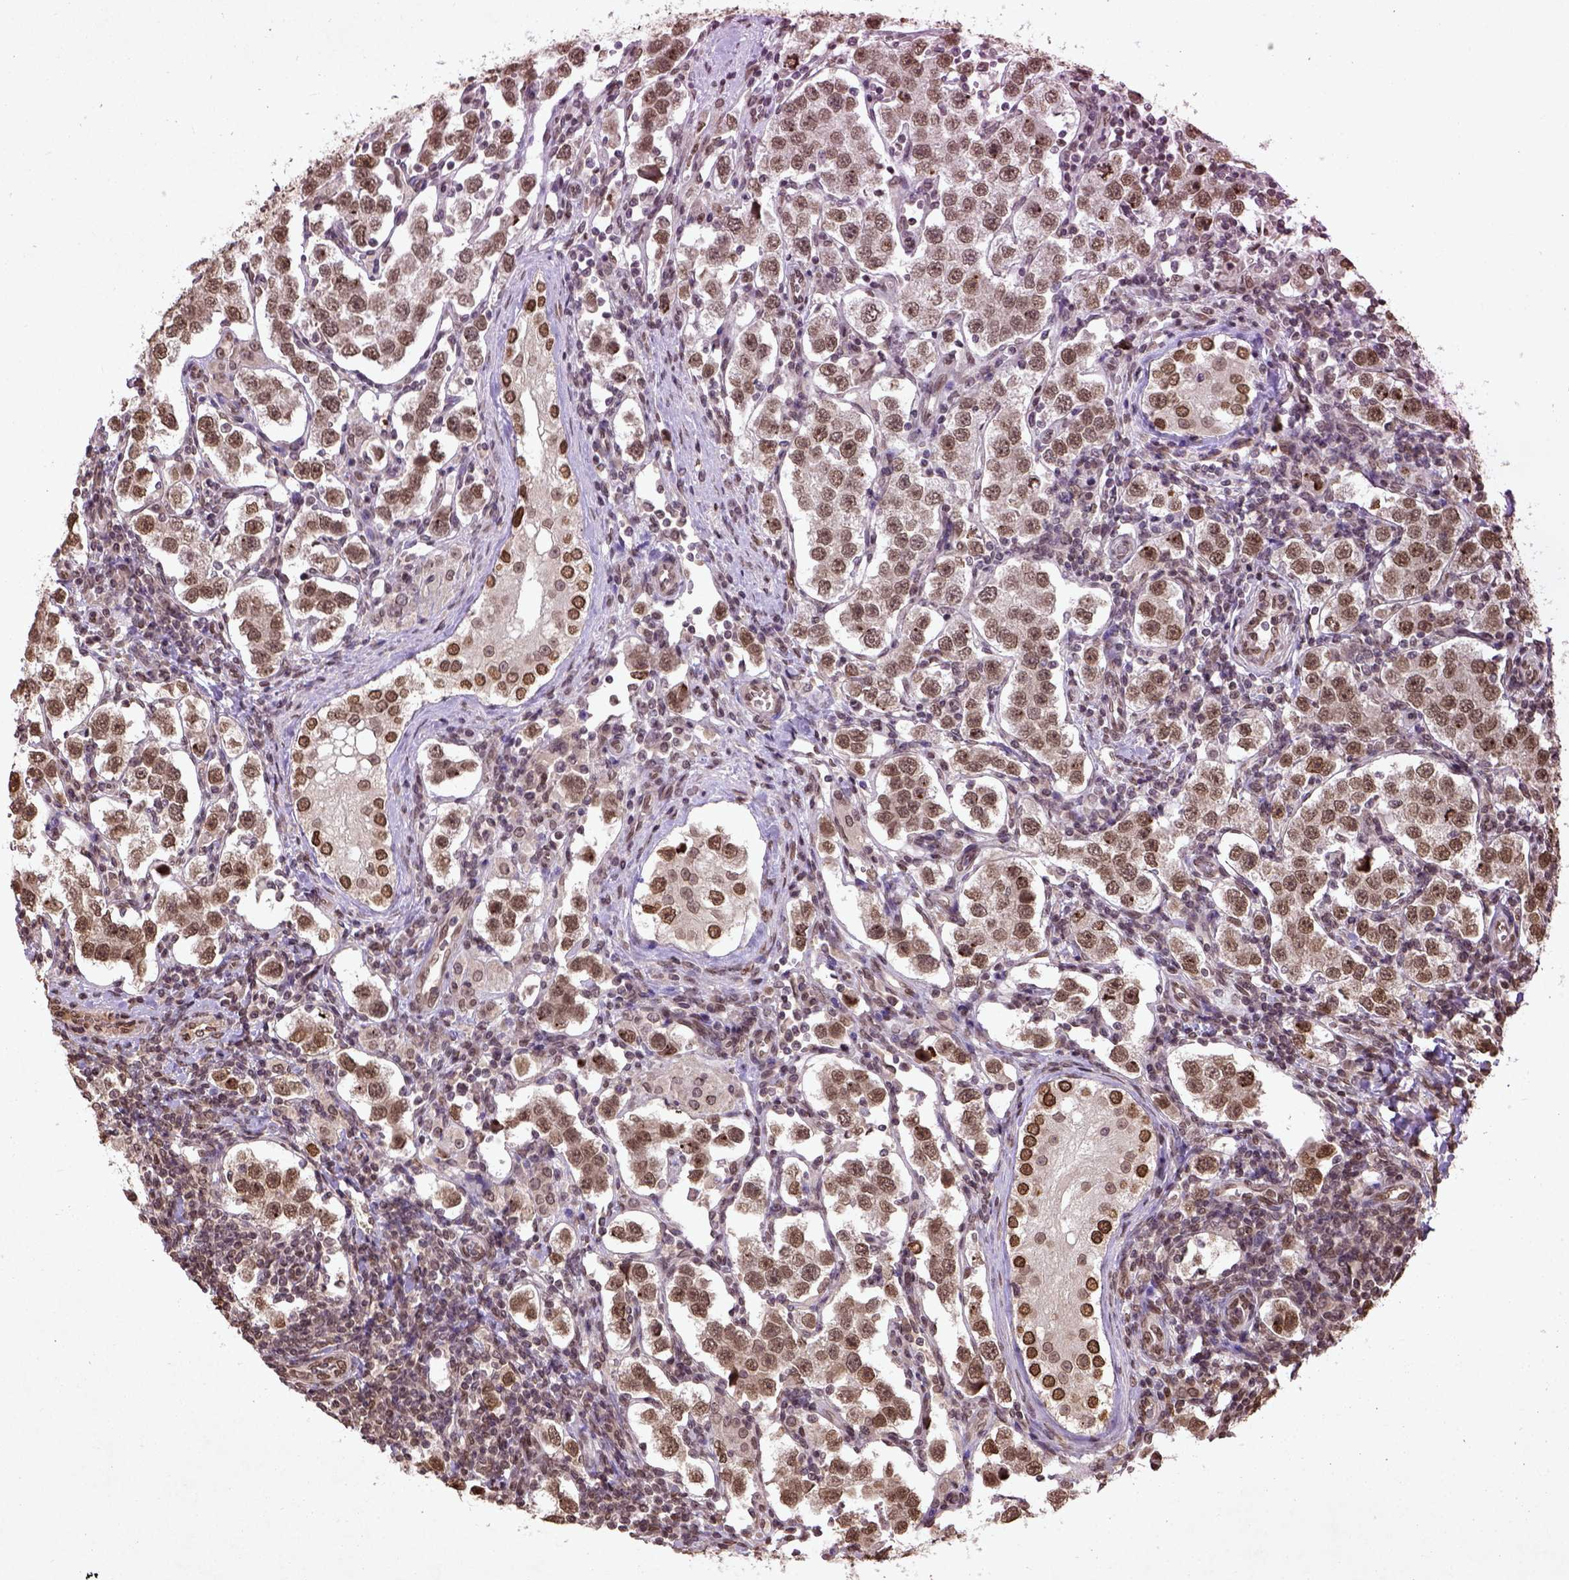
{"staining": {"intensity": "moderate", "quantity": ">75%", "location": "nuclear"}, "tissue": "testis cancer", "cell_type": "Tumor cells", "image_type": "cancer", "snomed": [{"axis": "morphology", "description": "Seminoma, NOS"}, {"axis": "topography", "description": "Testis"}], "caption": "Immunohistochemical staining of testis cancer (seminoma) demonstrates moderate nuclear protein staining in approximately >75% of tumor cells.", "gene": "BANF1", "patient": {"sex": "male", "age": 37}}